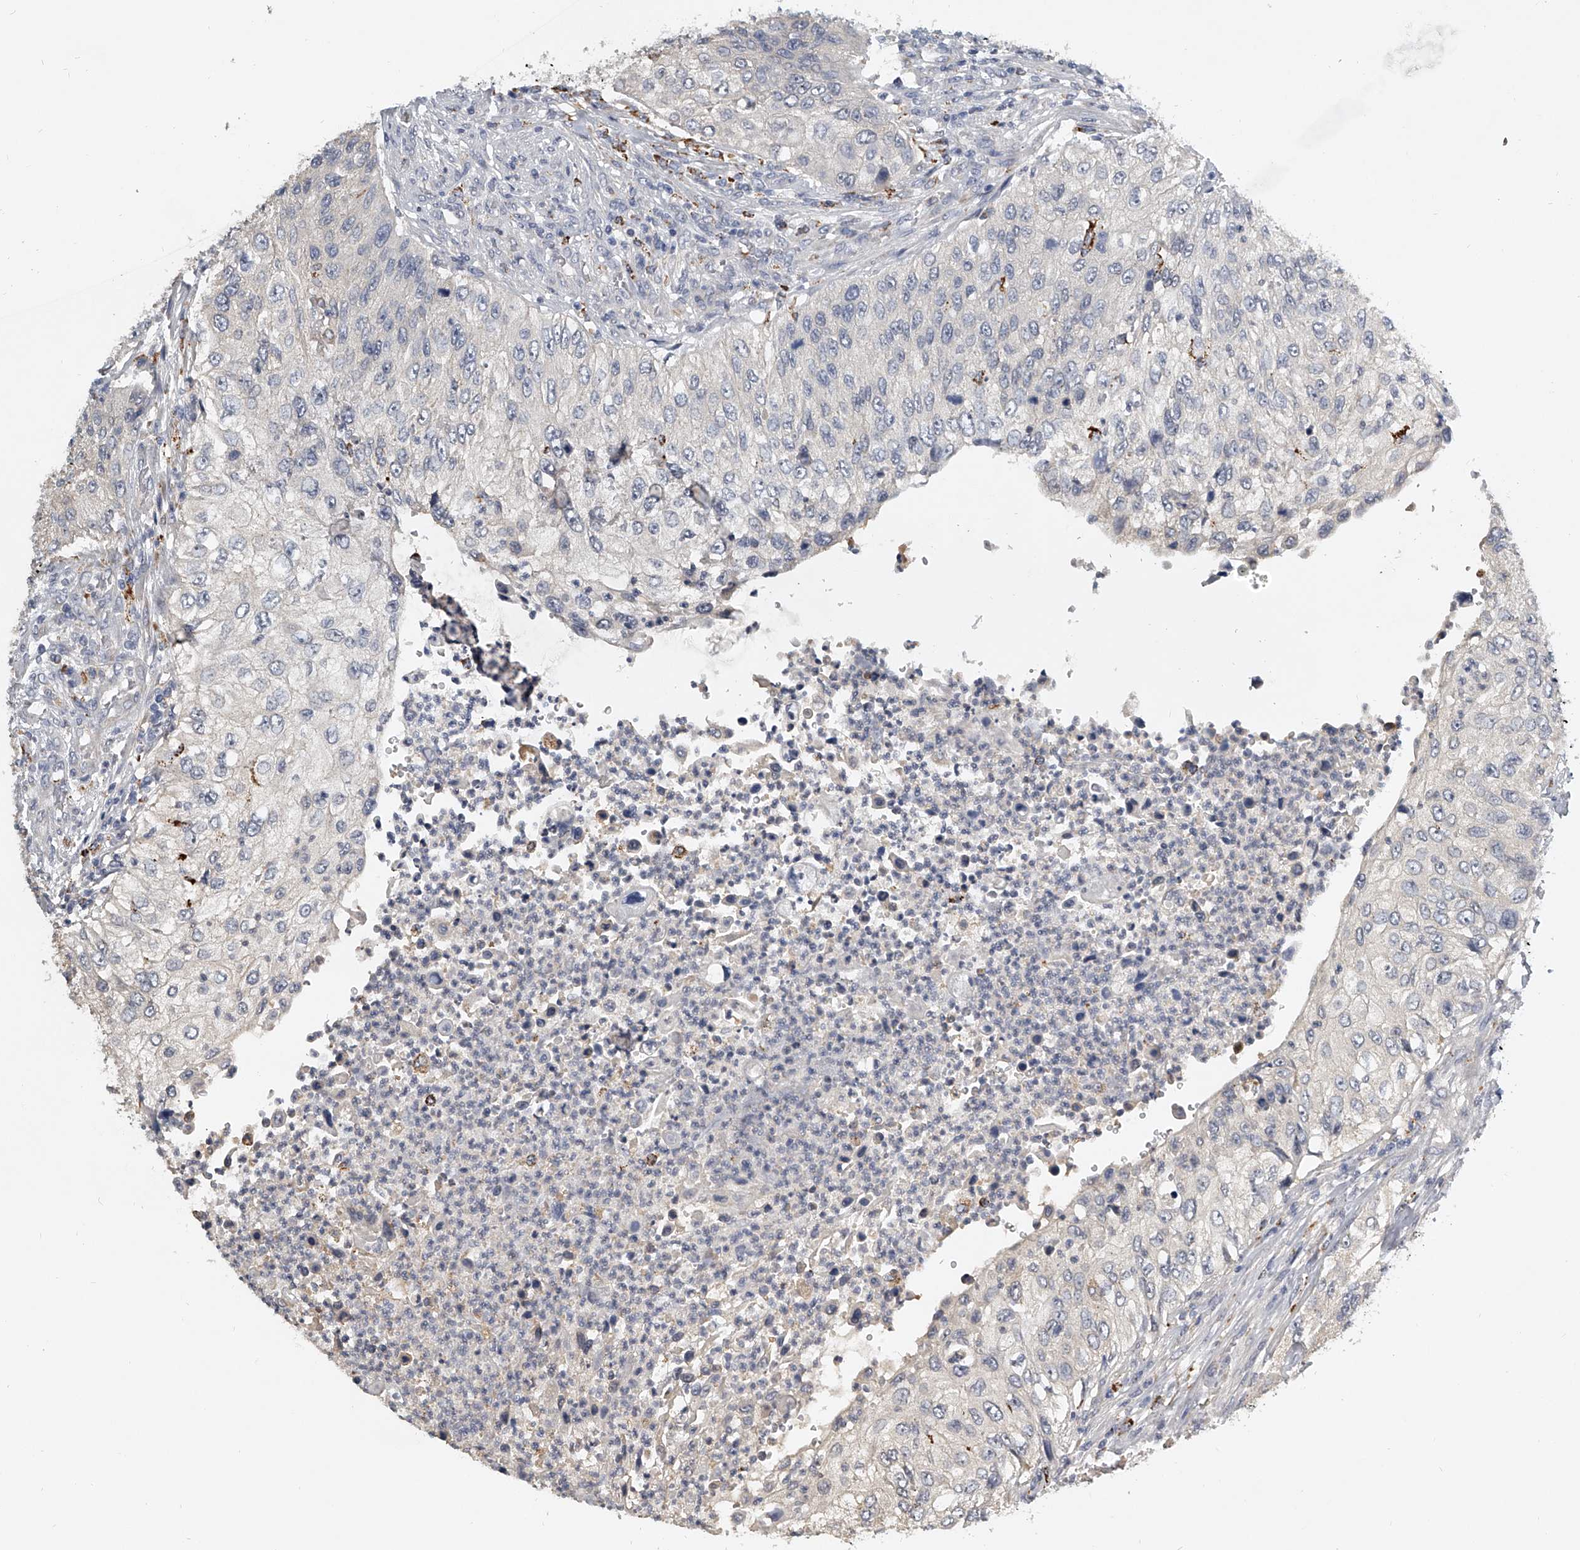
{"staining": {"intensity": "negative", "quantity": "none", "location": "none"}, "tissue": "urothelial cancer", "cell_type": "Tumor cells", "image_type": "cancer", "snomed": [{"axis": "morphology", "description": "Urothelial carcinoma, High grade"}, {"axis": "topography", "description": "Urinary bladder"}], "caption": "IHC of human urothelial cancer reveals no expression in tumor cells.", "gene": "KLHL7", "patient": {"sex": "female", "age": 60}}